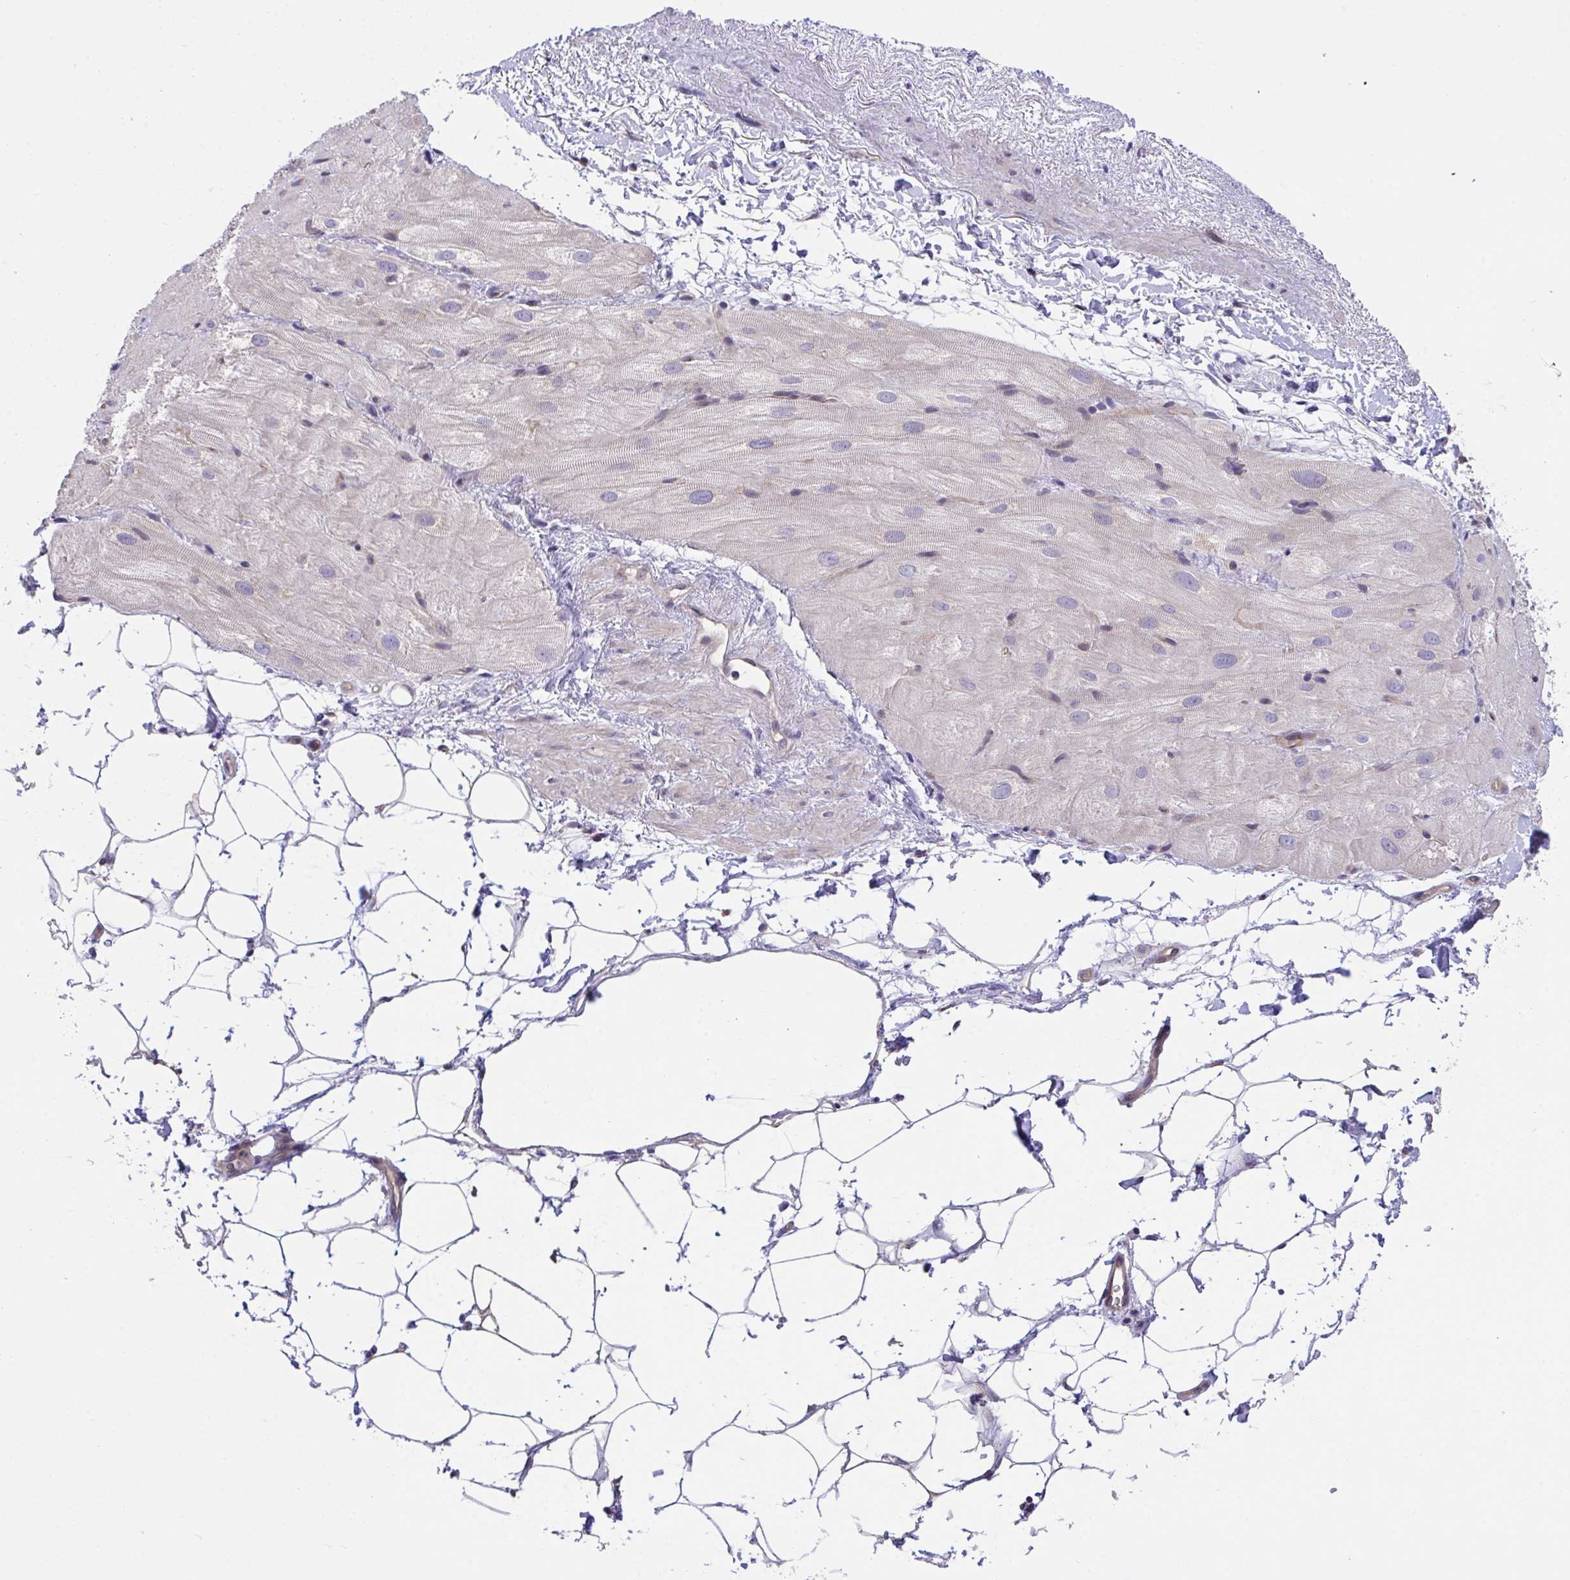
{"staining": {"intensity": "weak", "quantity": "<25%", "location": "cytoplasmic/membranous"}, "tissue": "heart muscle", "cell_type": "Cardiomyocytes", "image_type": "normal", "snomed": [{"axis": "morphology", "description": "Normal tissue, NOS"}, {"axis": "topography", "description": "Heart"}], "caption": "DAB immunohistochemical staining of unremarkable human heart muscle exhibits no significant positivity in cardiomyocytes. Nuclei are stained in blue.", "gene": "RHOXF1", "patient": {"sex": "male", "age": 62}}